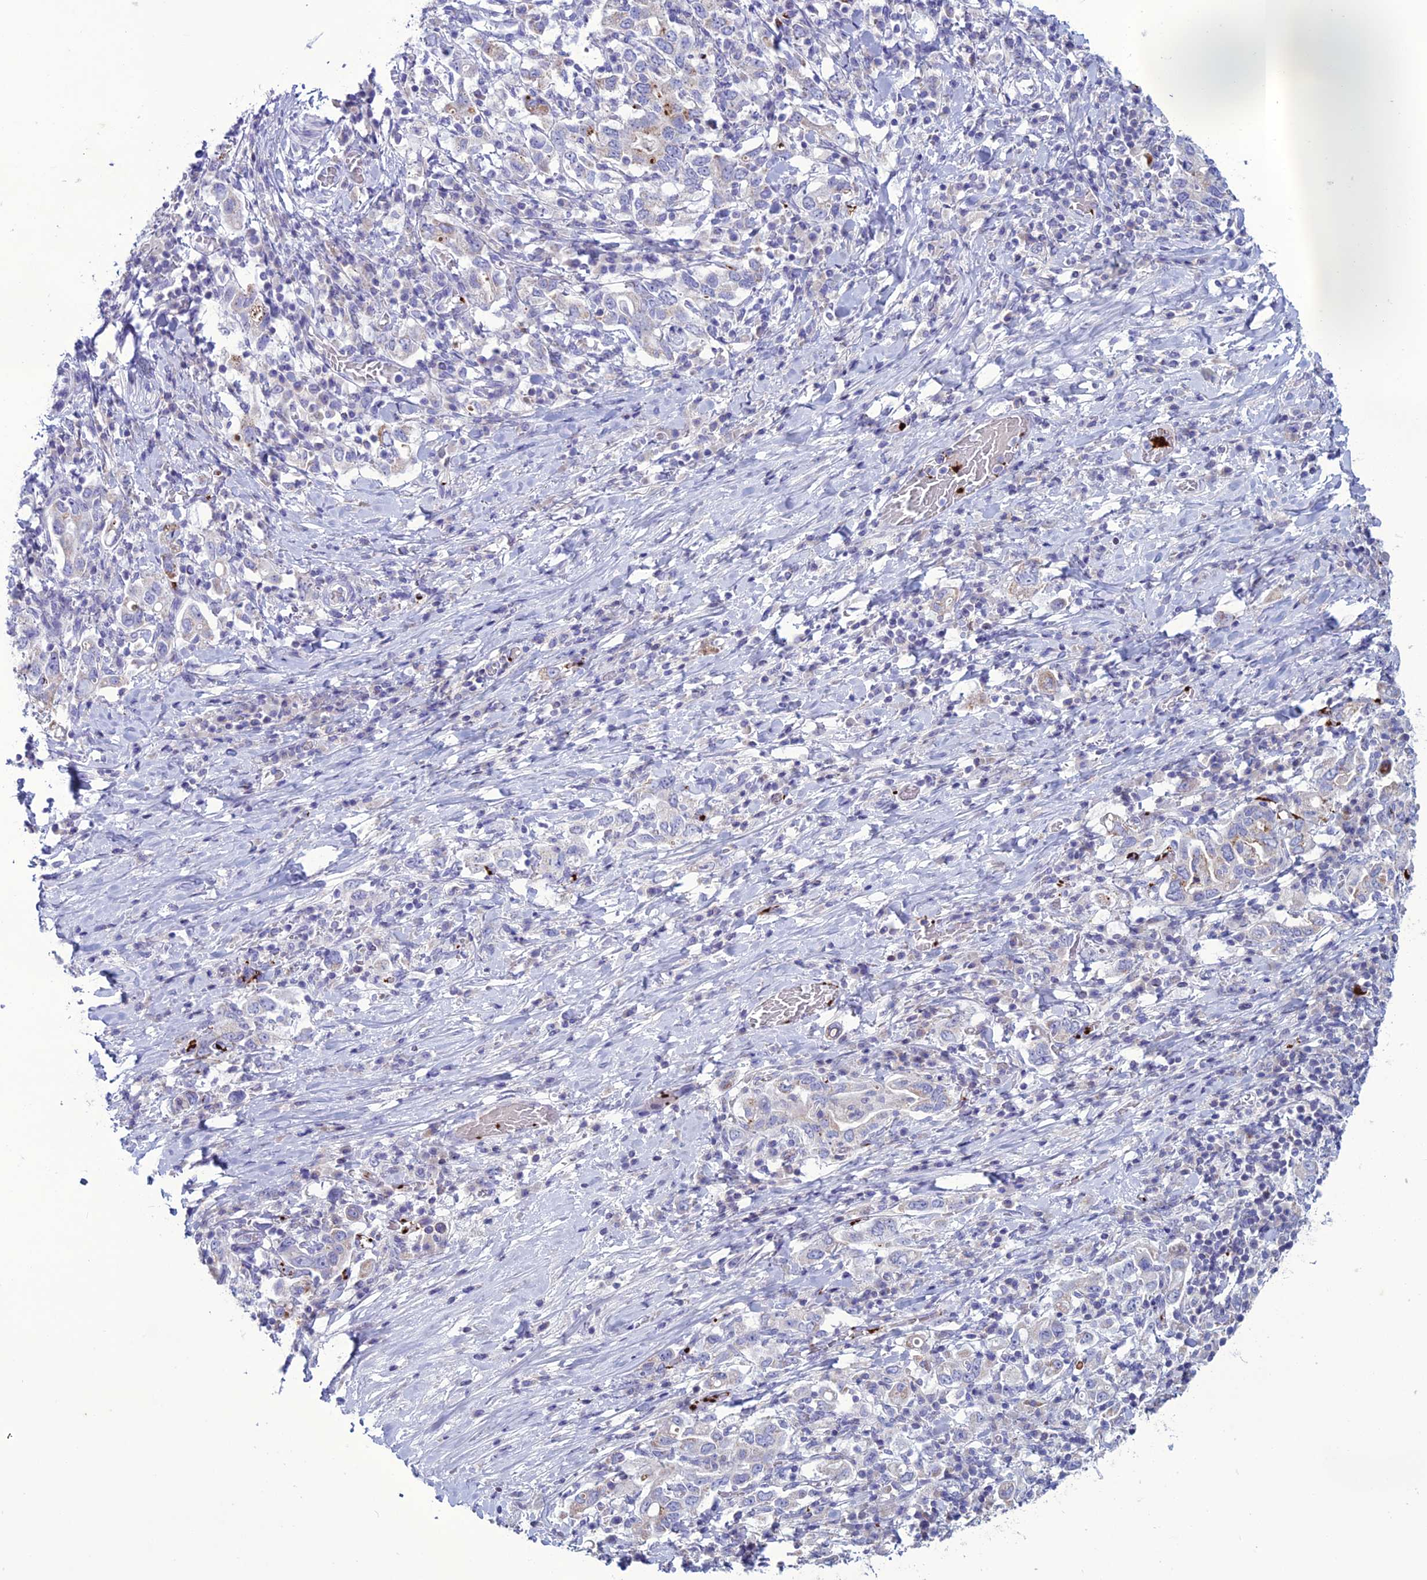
{"staining": {"intensity": "strong", "quantity": "<25%", "location": "cytoplasmic/membranous"}, "tissue": "stomach cancer", "cell_type": "Tumor cells", "image_type": "cancer", "snomed": [{"axis": "morphology", "description": "Adenocarcinoma, NOS"}, {"axis": "topography", "description": "Stomach, upper"}, {"axis": "topography", "description": "Stomach"}], "caption": "Stomach cancer (adenocarcinoma) was stained to show a protein in brown. There is medium levels of strong cytoplasmic/membranous expression in approximately <25% of tumor cells. The staining was performed using DAB, with brown indicating positive protein expression. Nuclei are stained blue with hematoxylin.", "gene": "C21orf140", "patient": {"sex": "male", "age": 62}}